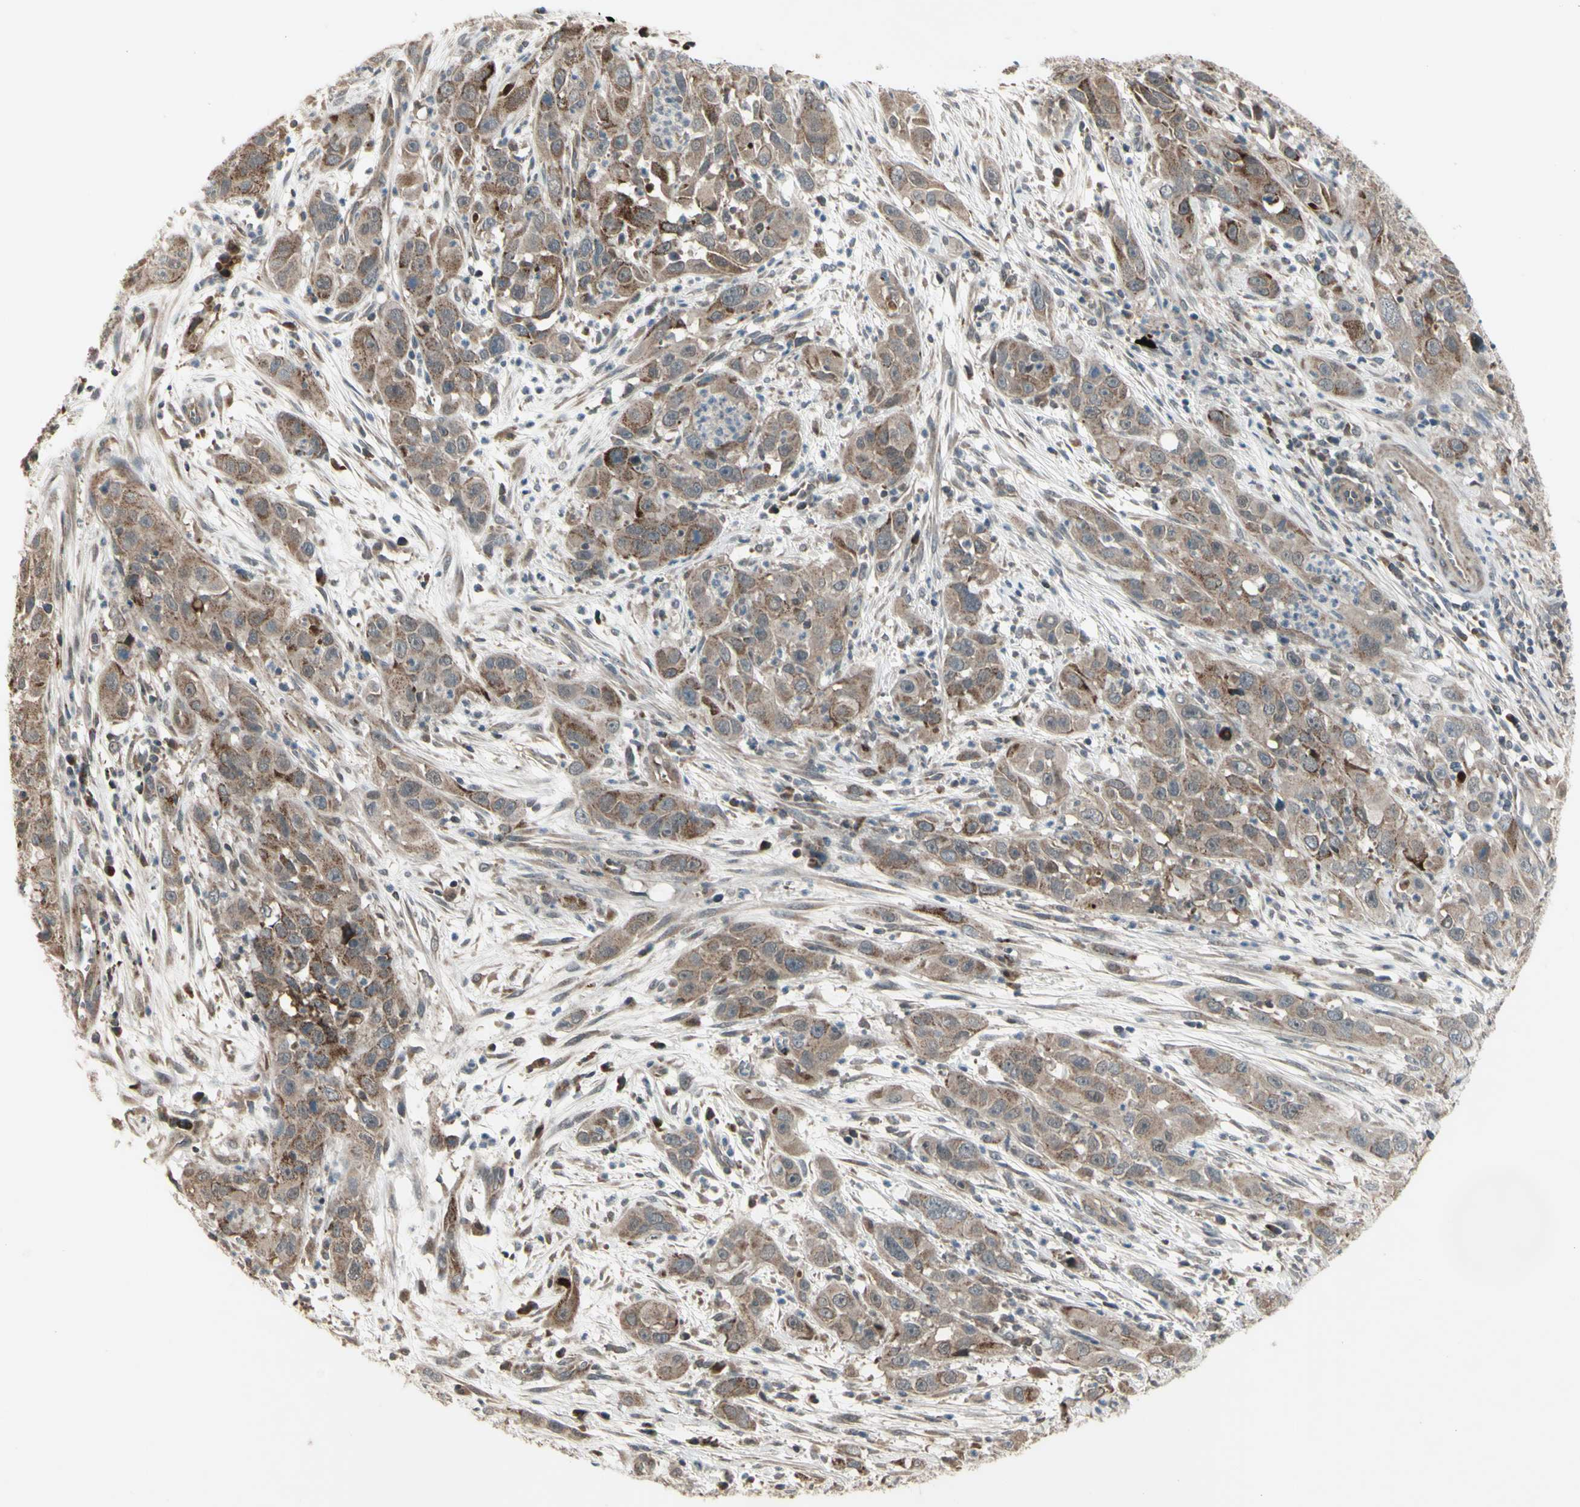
{"staining": {"intensity": "moderate", "quantity": ">75%", "location": "cytoplasmic/membranous"}, "tissue": "cervical cancer", "cell_type": "Tumor cells", "image_type": "cancer", "snomed": [{"axis": "morphology", "description": "Squamous cell carcinoma, NOS"}, {"axis": "topography", "description": "Cervix"}], "caption": "A medium amount of moderate cytoplasmic/membranous staining is identified in about >75% of tumor cells in cervical squamous cell carcinoma tissue.", "gene": "OSTM1", "patient": {"sex": "female", "age": 32}}